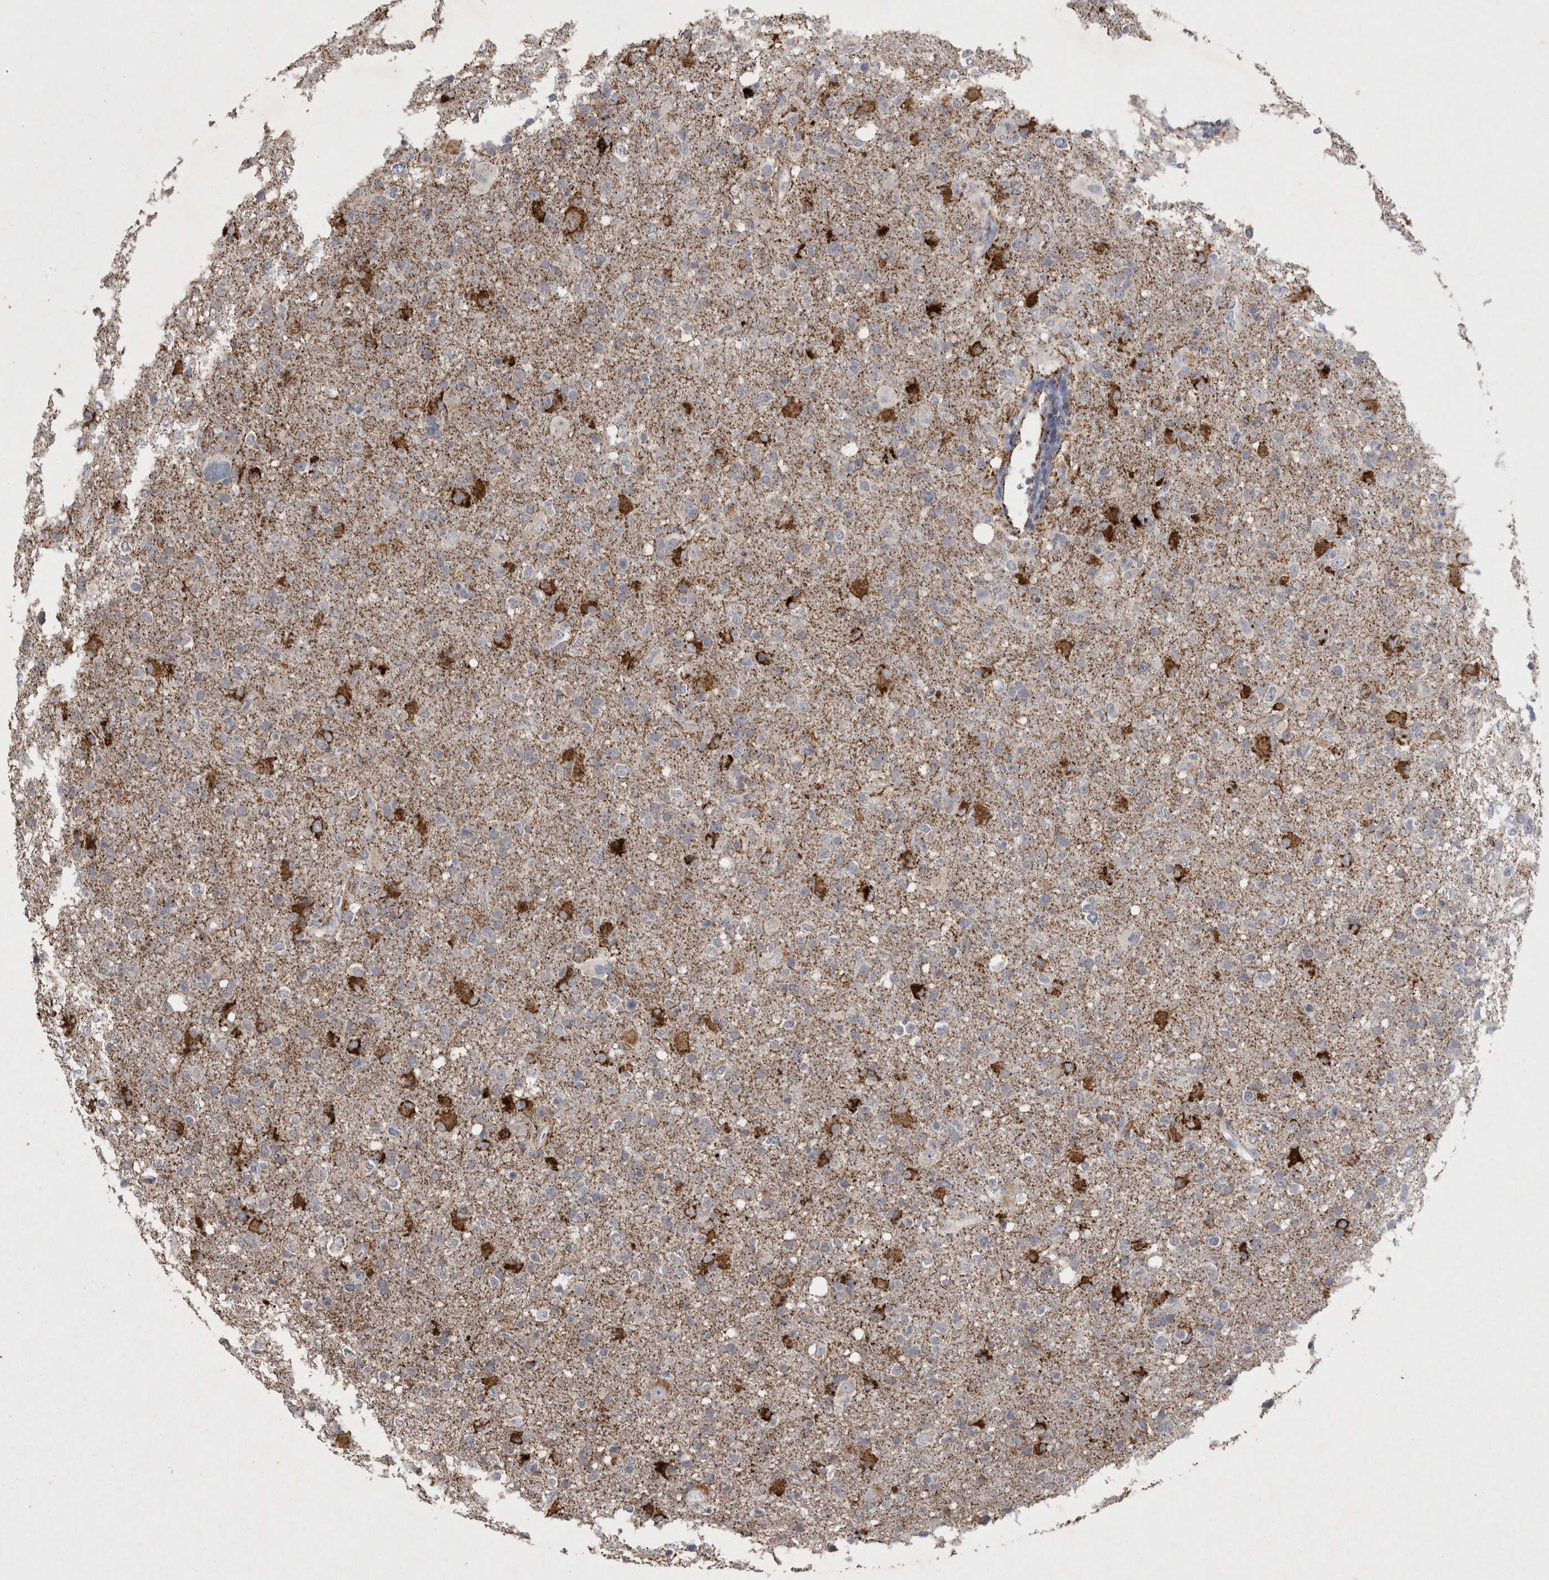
{"staining": {"intensity": "negative", "quantity": "none", "location": "none"}, "tissue": "glioma", "cell_type": "Tumor cells", "image_type": "cancer", "snomed": [{"axis": "morphology", "description": "Glioma, malignant, High grade"}, {"axis": "topography", "description": "Brain"}], "caption": "Tumor cells show no significant protein staining in glioma.", "gene": "DKK3", "patient": {"sex": "female", "age": 57}}